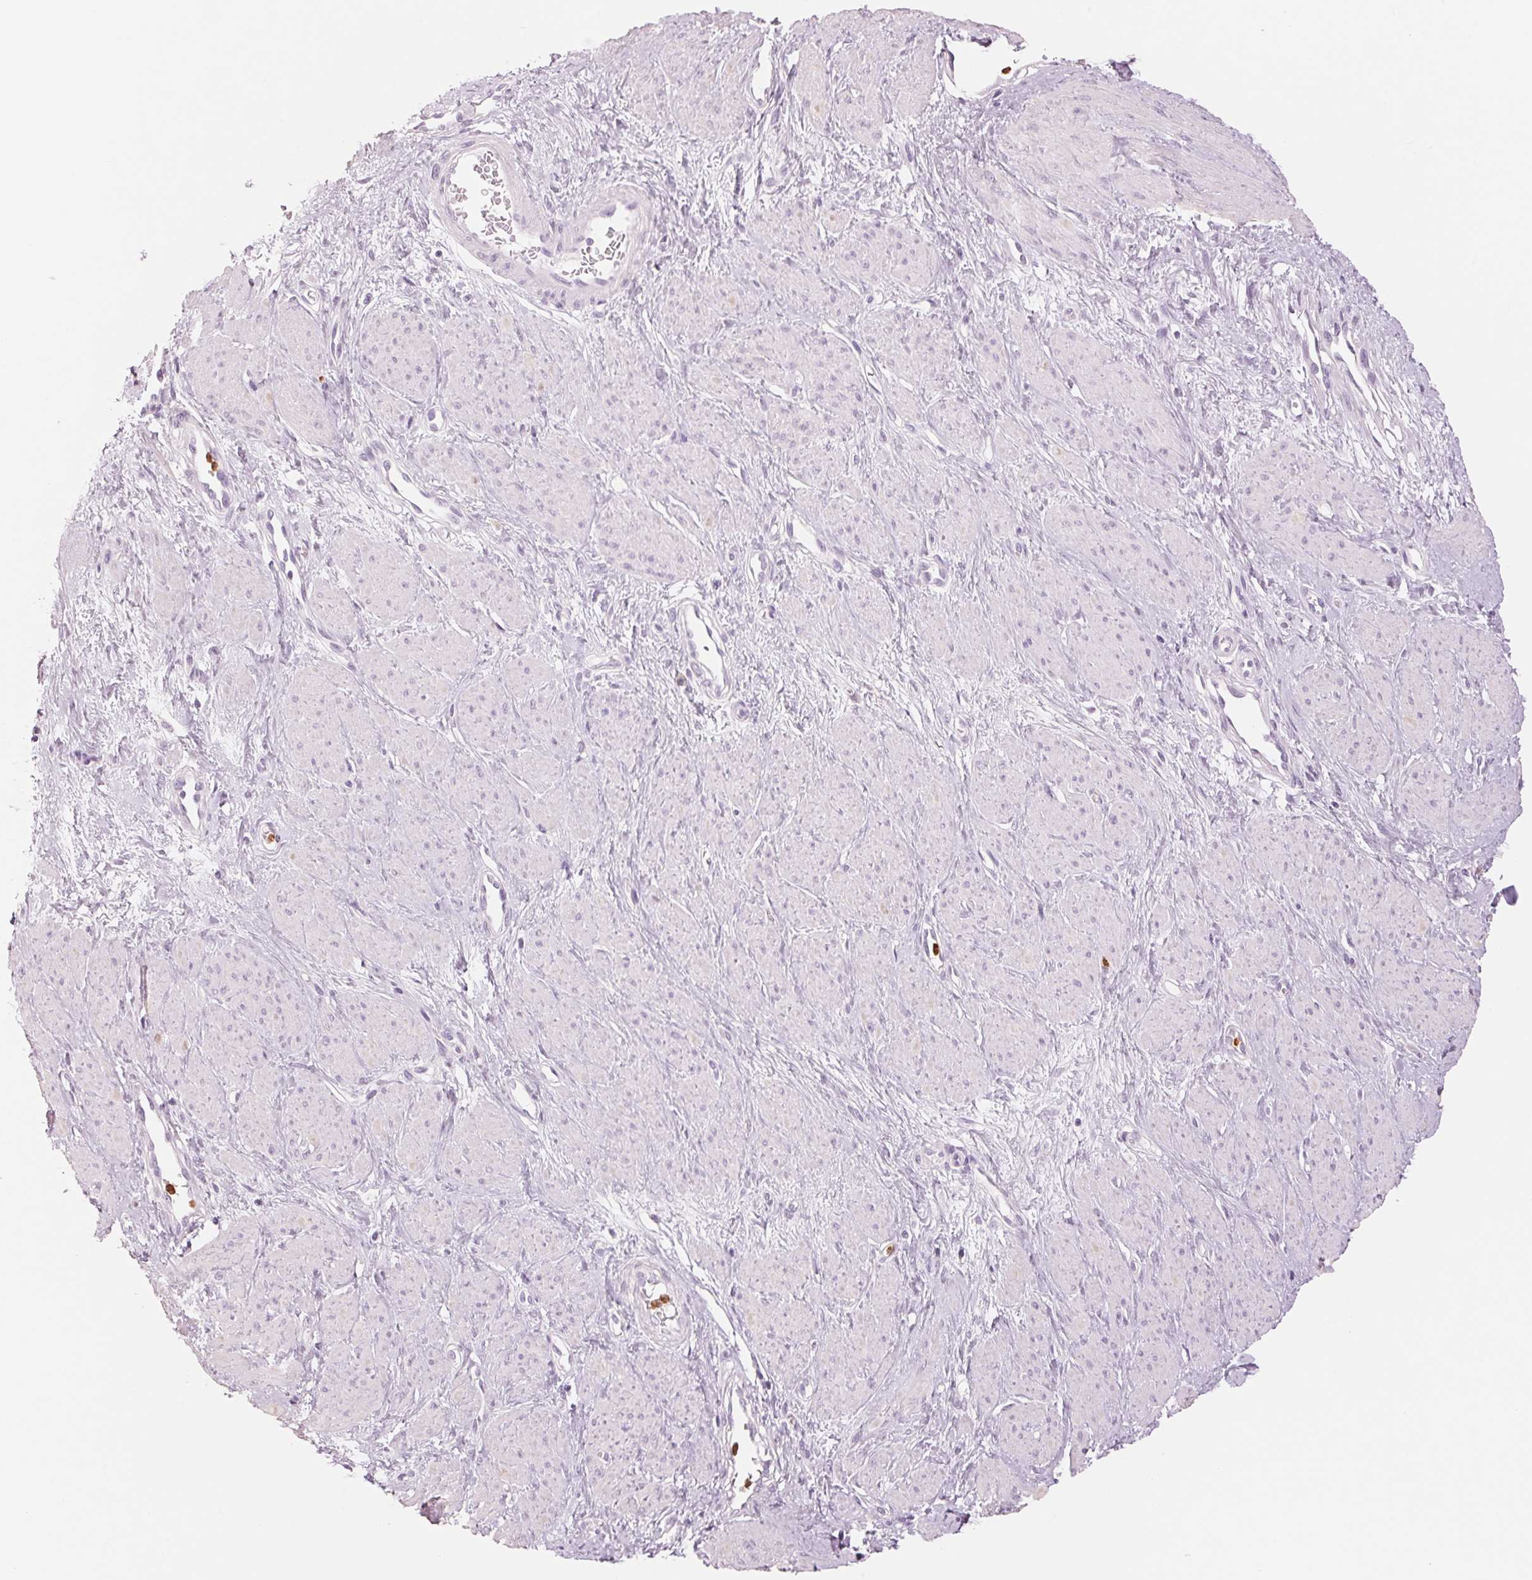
{"staining": {"intensity": "negative", "quantity": "none", "location": "none"}, "tissue": "smooth muscle", "cell_type": "Smooth muscle cells", "image_type": "normal", "snomed": [{"axis": "morphology", "description": "Normal tissue, NOS"}, {"axis": "topography", "description": "Smooth muscle"}, {"axis": "topography", "description": "Uterus"}], "caption": "Image shows no protein expression in smooth muscle cells of normal smooth muscle. (DAB (3,3'-diaminobenzidine) immunohistochemistry (IHC) visualized using brightfield microscopy, high magnification).", "gene": "KLK7", "patient": {"sex": "female", "age": 39}}